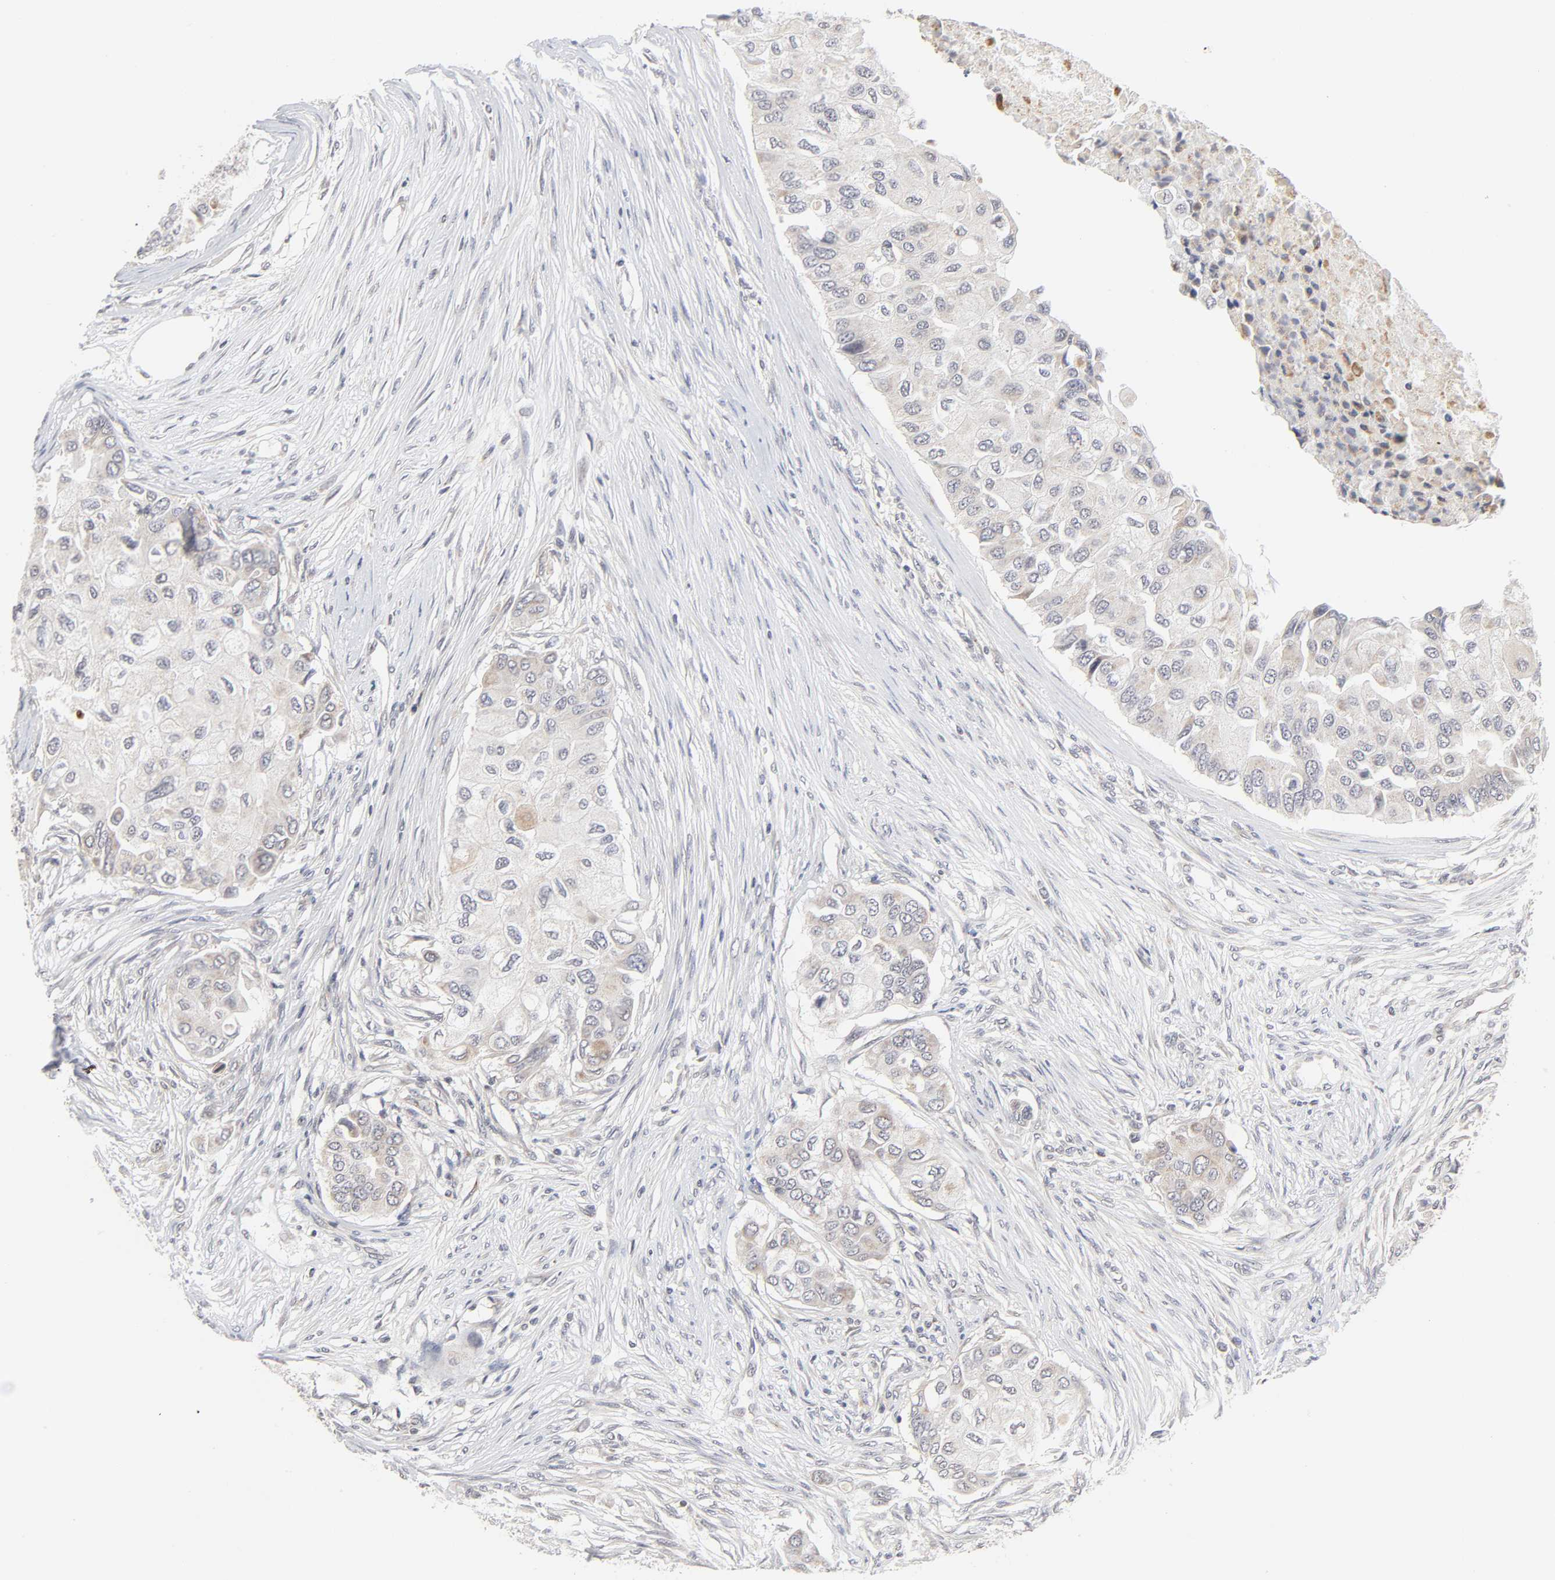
{"staining": {"intensity": "weak", "quantity": "25%-75%", "location": "cytoplasmic/membranous"}, "tissue": "breast cancer", "cell_type": "Tumor cells", "image_type": "cancer", "snomed": [{"axis": "morphology", "description": "Normal tissue, NOS"}, {"axis": "morphology", "description": "Duct carcinoma"}, {"axis": "topography", "description": "Breast"}], "caption": "A high-resolution histopathology image shows immunohistochemistry (IHC) staining of breast invasive ductal carcinoma, which shows weak cytoplasmic/membranous positivity in approximately 25%-75% of tumor cells. Nuclei are stained in blue.", "gene": "AUH", "patient": {"sex": "female", "age": 49}}